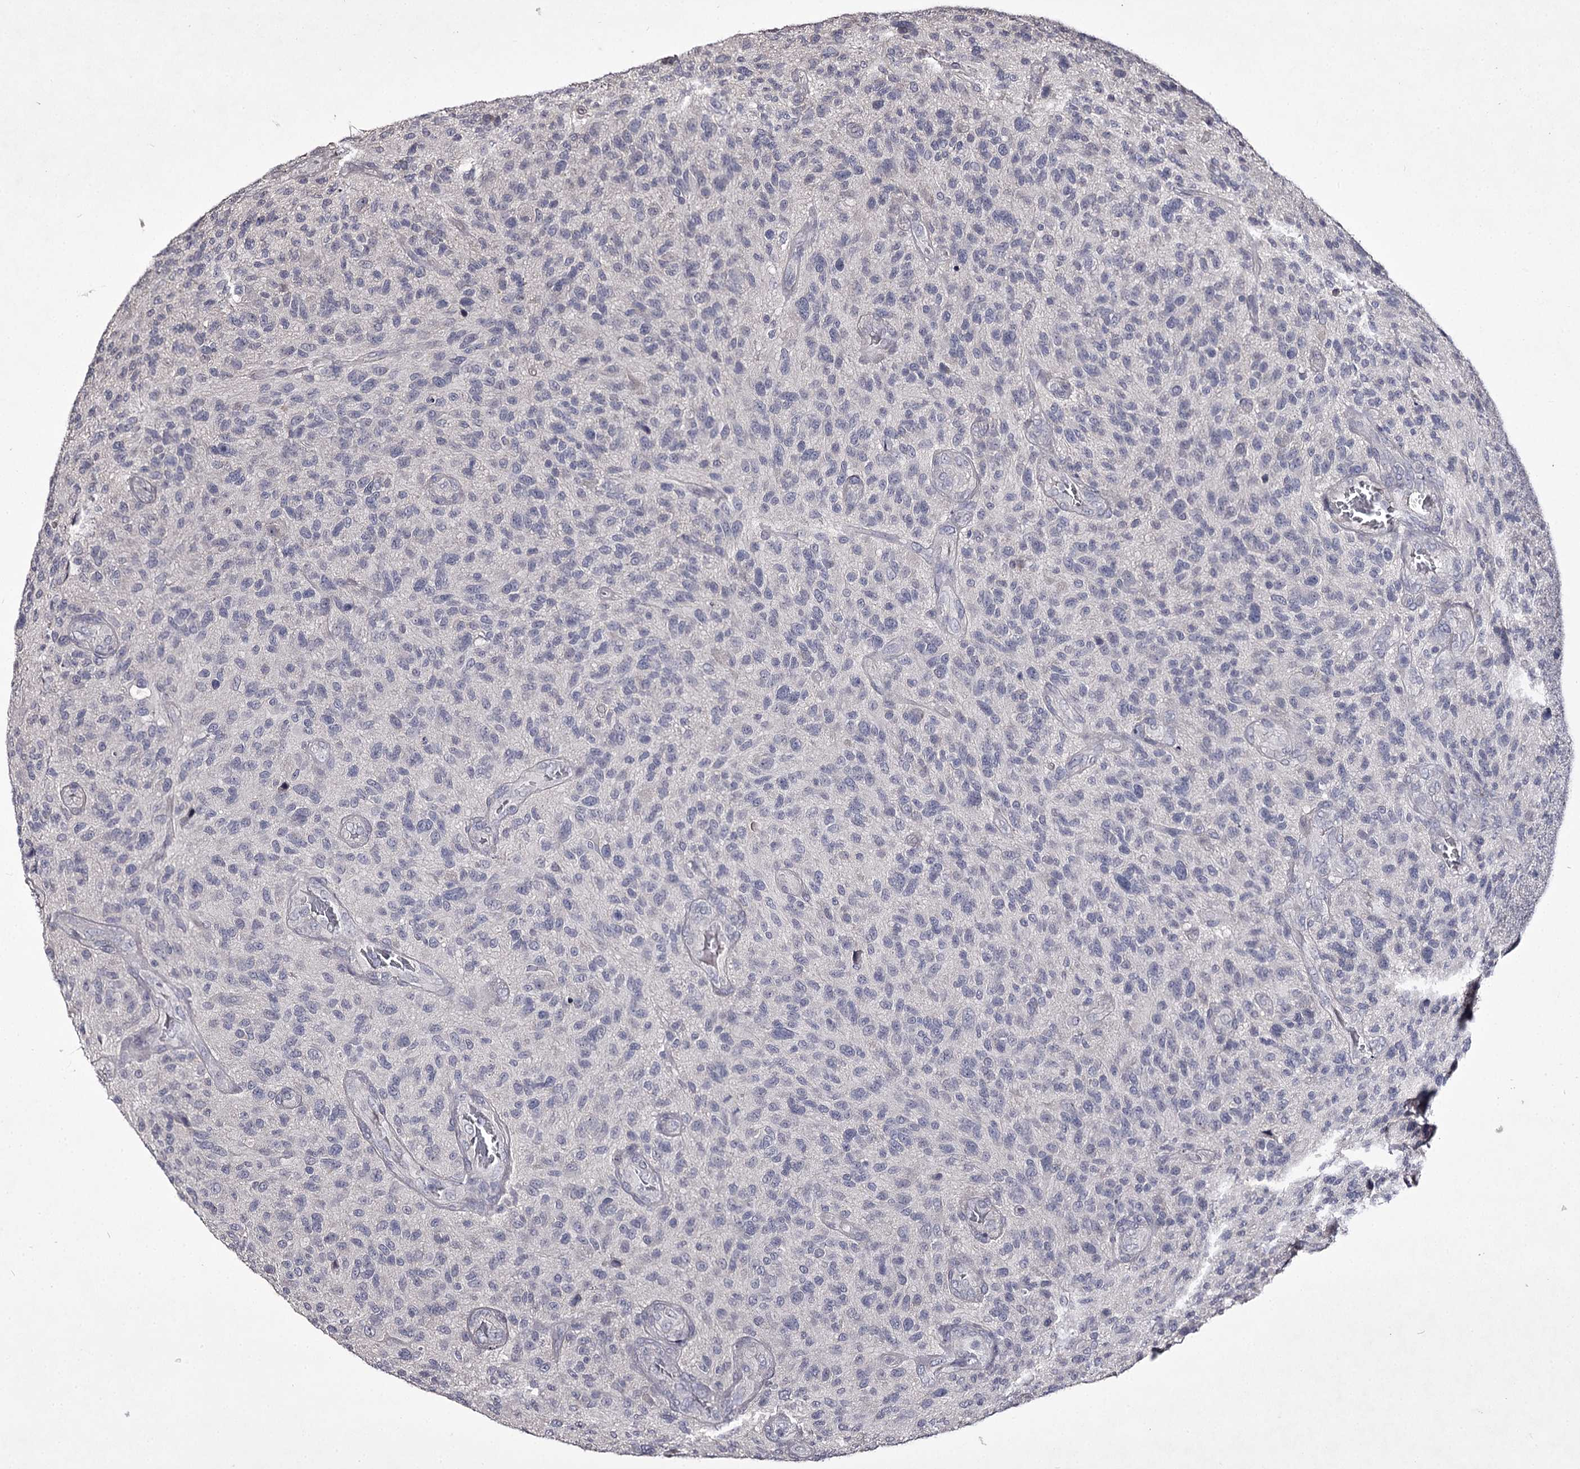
{"staining": {"intensity": "negative", "quantity": "none", "location": "none"}, "tissue": "glioma", "cell_type": "Tumor cells", "image_type": "cancer", "snomed": [{"axis": "morphology", "description": "Glioma, malignant, High grade"}, {"axis": "topography", "description": "Brain"}], "caption": "Glioma was stained to show a protein in brown. There is no significant expression in tumor cells.", "gene": "PRM2", "patient": {"sex": "male", "age": 47}}